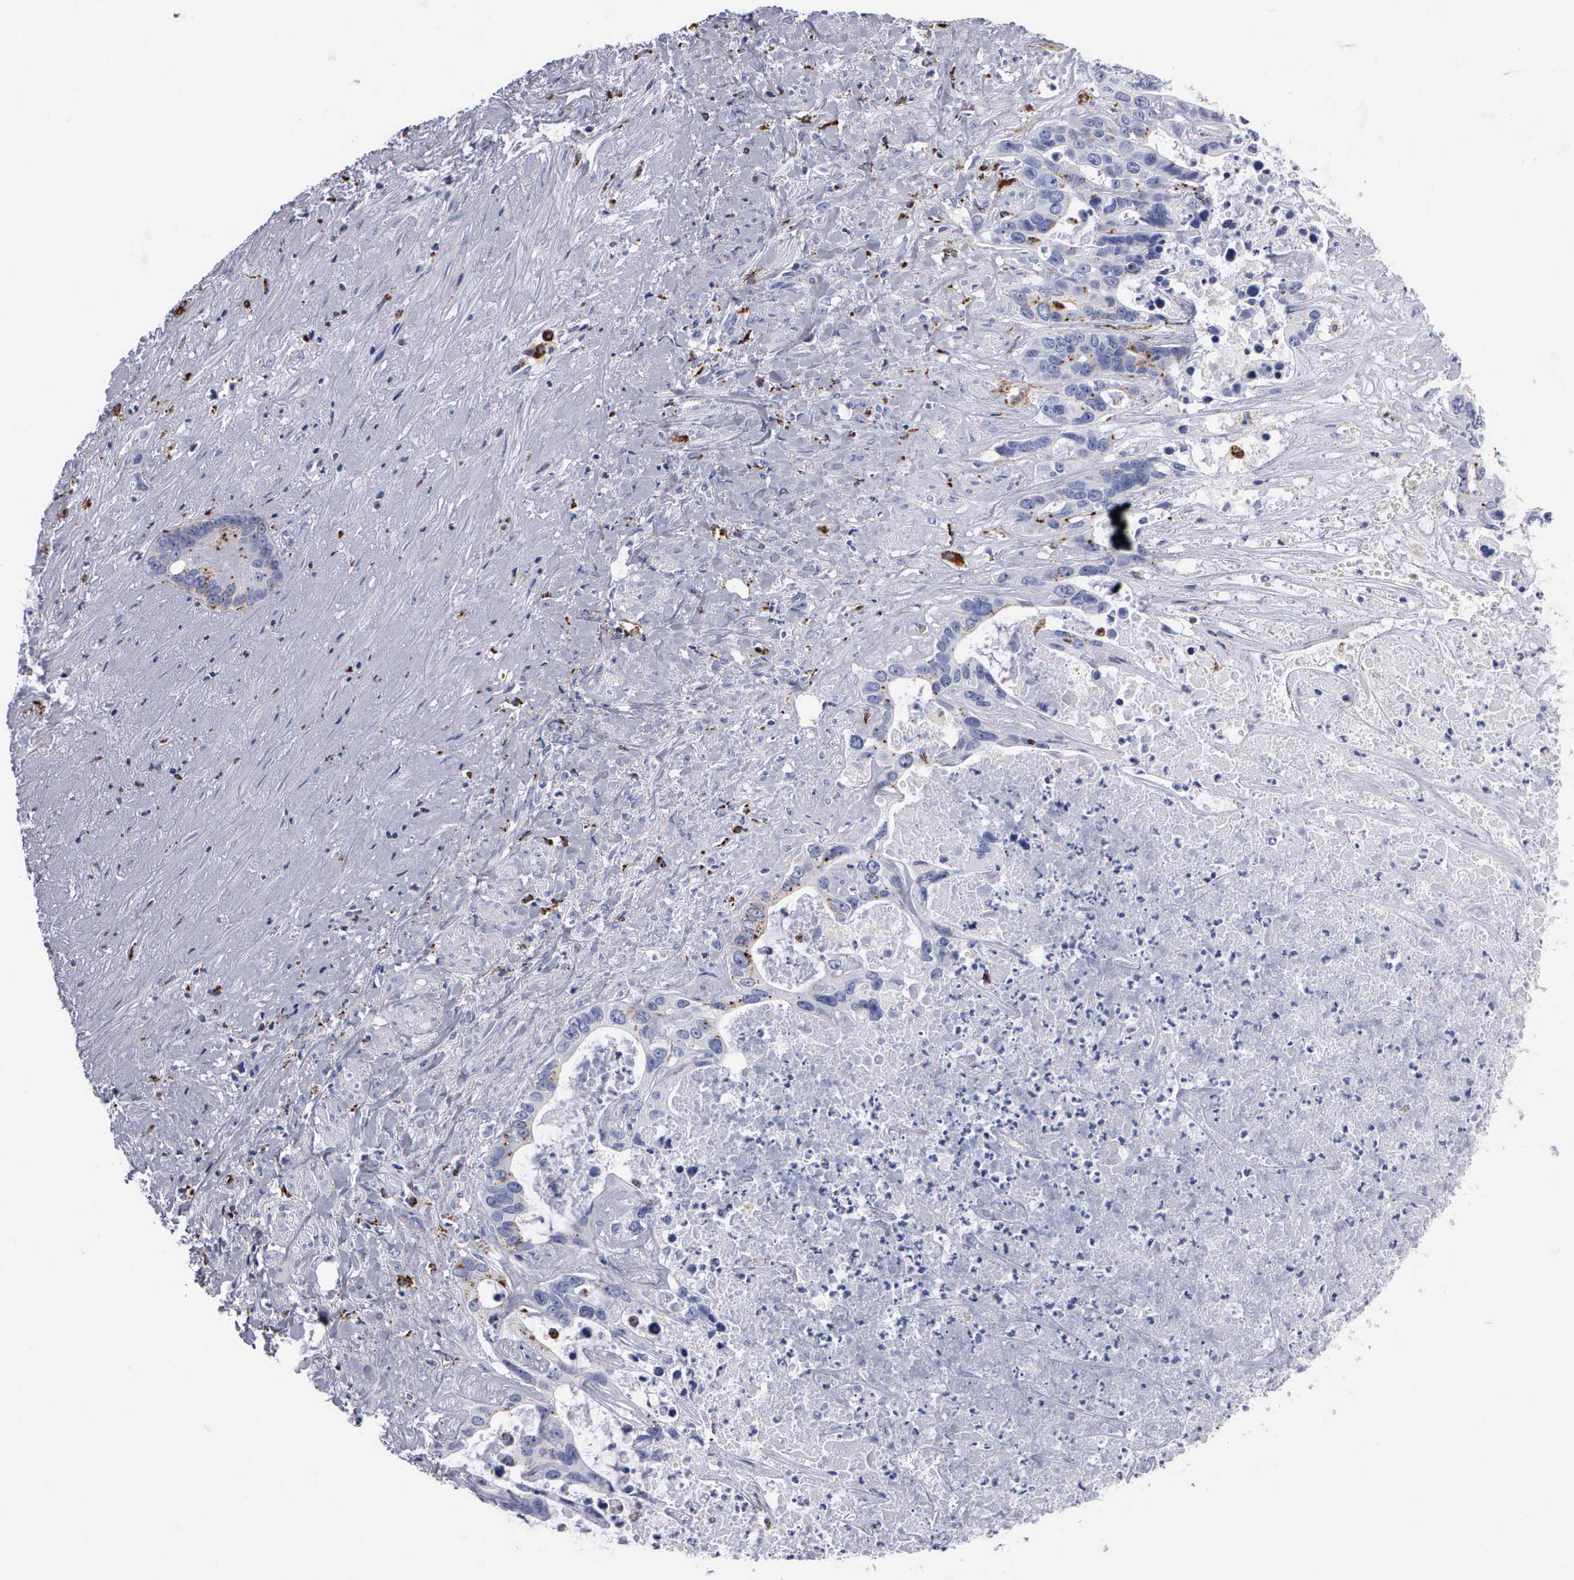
{"staining": {"intensity": "weak", "quantity": "<25%", "location": "cytoplasmic/membranous"}, "tissue": "liver cancer", "cell_type": "Tumor cells", "image_type": "cancer", "snomed": [{"axis": "morphology", "description": "Cholangiocarcinoma"}, {"axis": "topography", "description": "Liver"}], "caption": "A histopathology image of liver cancer stained for a protein demonstrates no brown staining in tumor cells. (Brightfield microscopy of DAB immunohistochemistry (IHC) at high magnification).", "gene": "CTSH", "patient": {"sex": "female", "age": 65}}